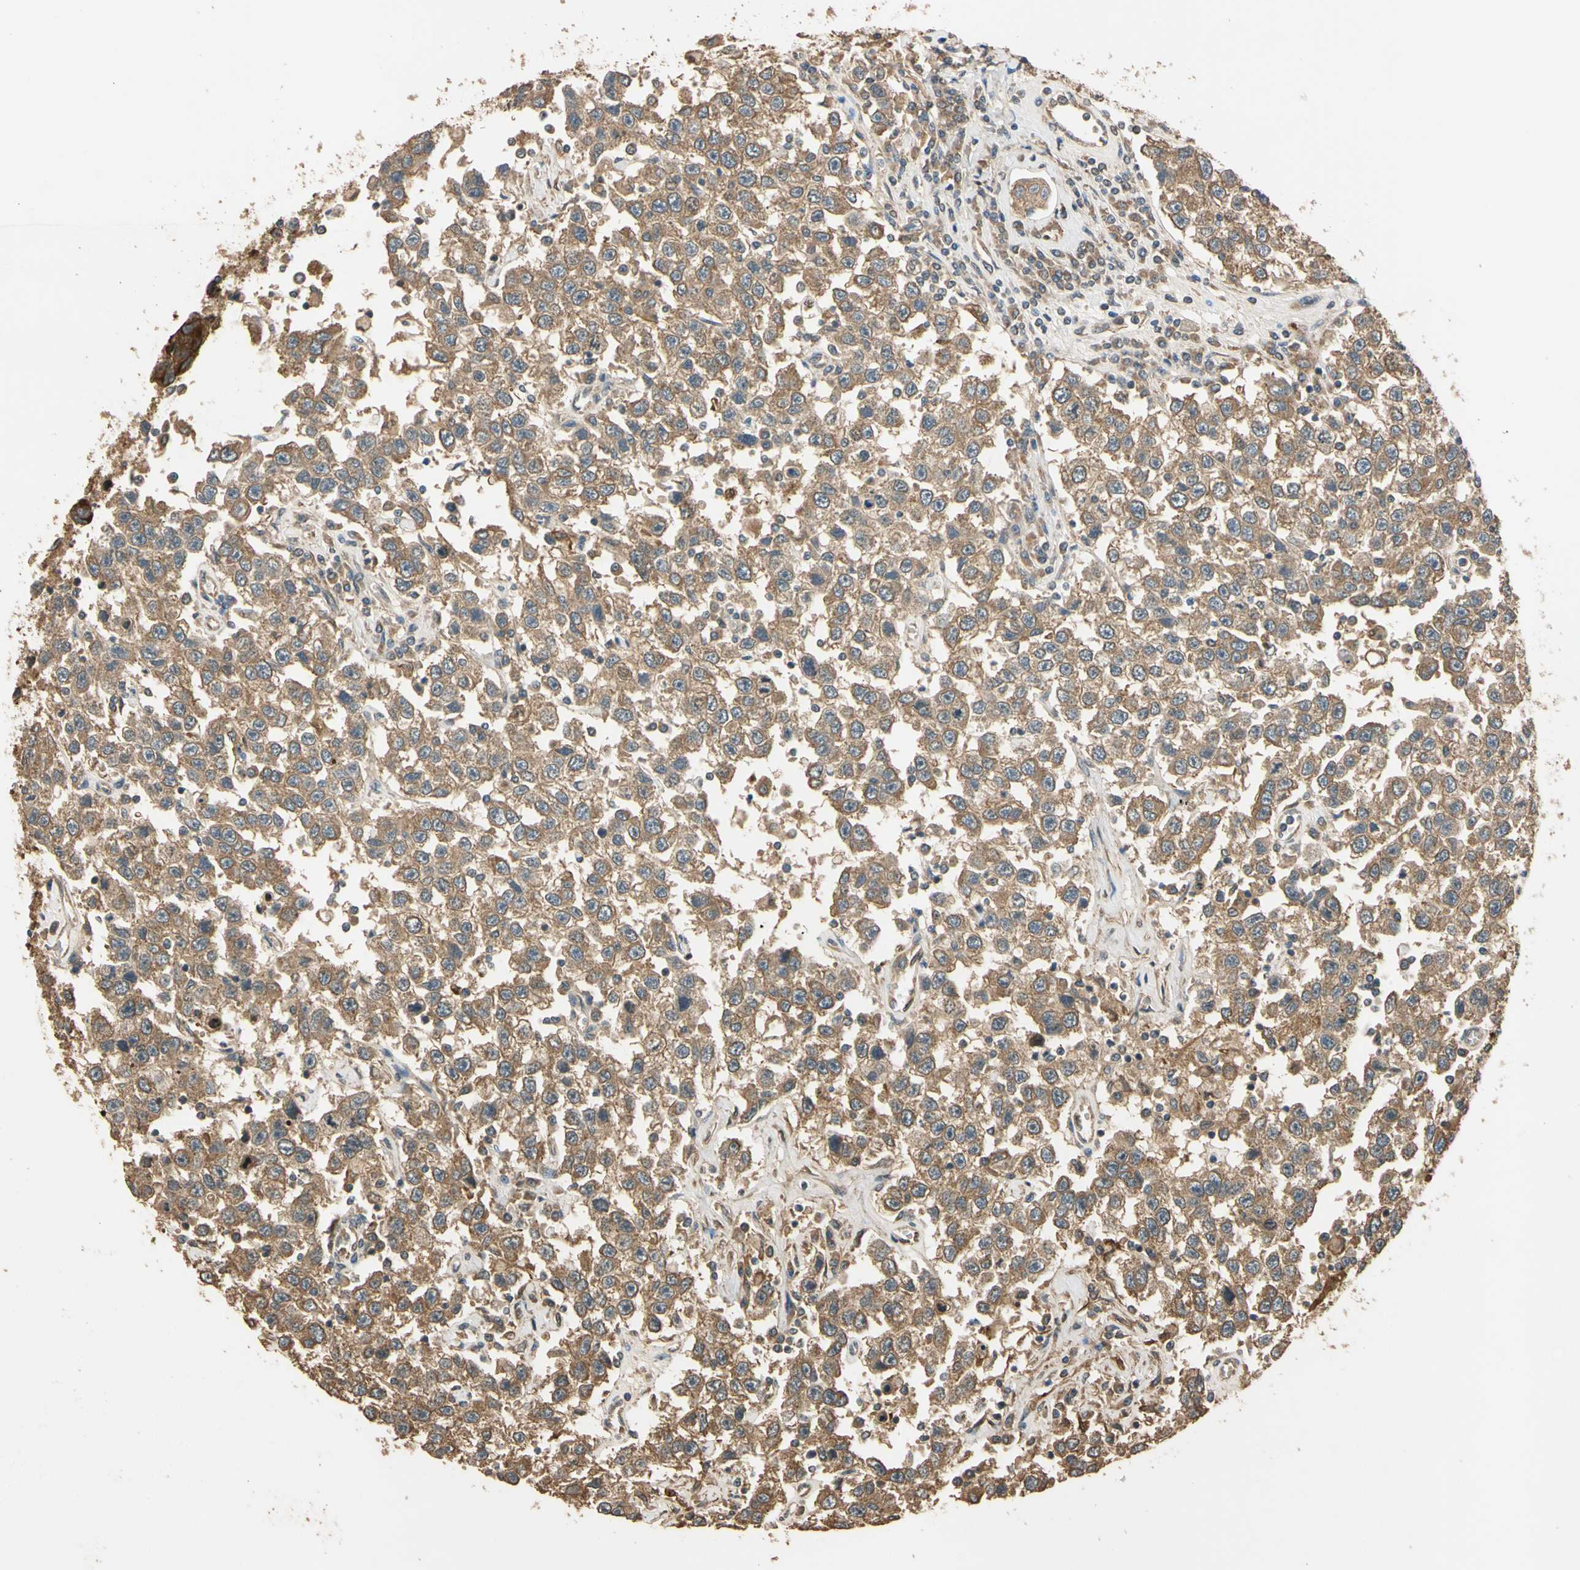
{"staining": {"intensity": "moderate", "quantity": ">75%", "location": "cytoplasmic/membranous"}, "tissue": "testis cancer", "cell_type": "Tumor cells", "image_type": "cancer", "snomed": [{"axis": "morphology", "description": "Seminoma, NOS"}, {"axis": "topography", "description": "Testis"}], "caption": "Protein staining of testis seminoma tissue shows moderate cytoplasmic/membranous positivity in about >75% of tumor cells.", "gene": "MGRN1", "patient": {"sex": "male", "age": 41}}